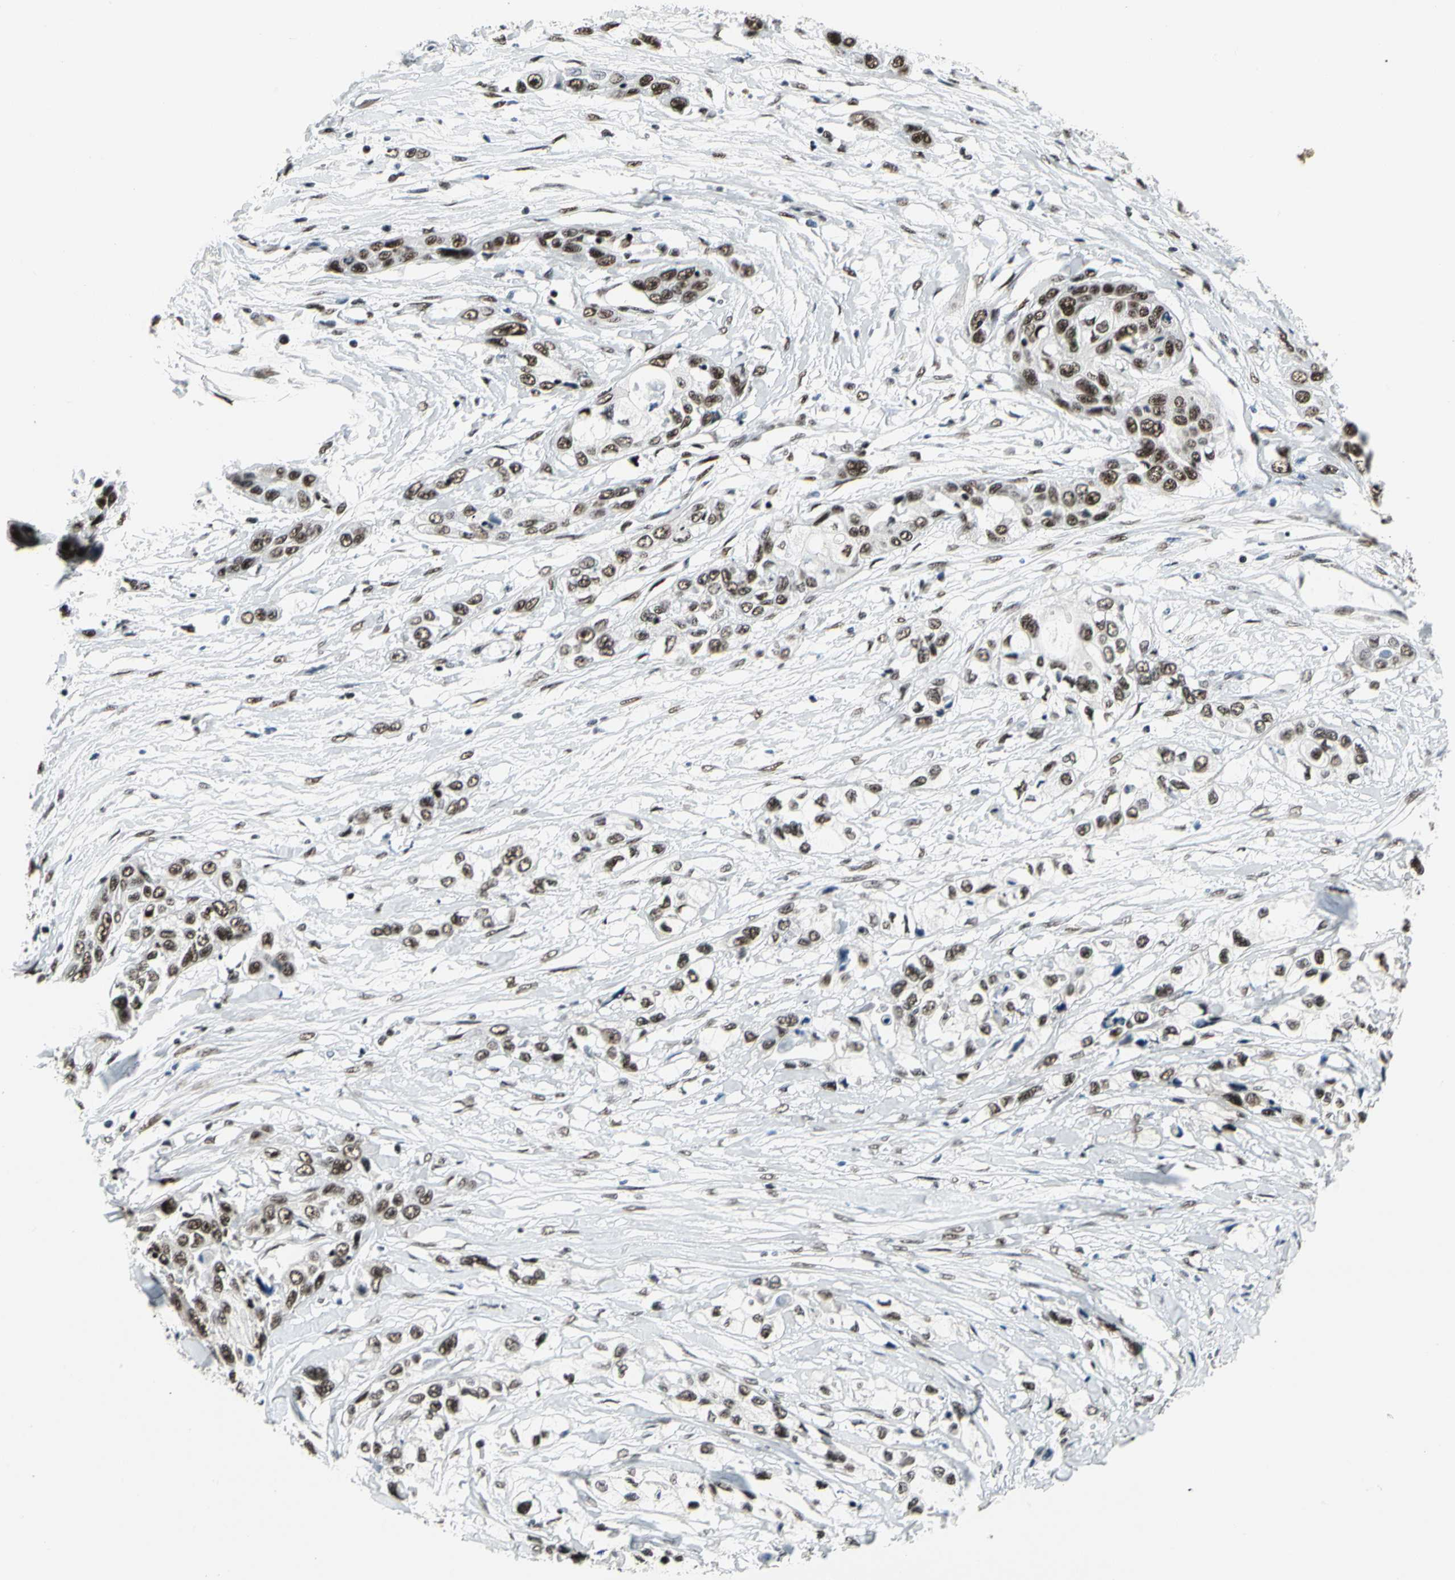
{"staining": {"intensity": "moderate", "quantity": ">75%", "location": "nuclear"}, "tissue": "pancreatic cancer", "cell_type": "Tumor cells", "image_type": "cancer", "snomed": [{"axis": "morphology", "description": "Adenocarcinoma, NOS"}, {"axis": "topography", "description": "Pancreas"}], "caption": "Pancreatic cancer stained with a protein marker displays moderate staining in tumor cells.", "gene": "SRSF11", "patient": {"sex": "female", "age": 70}}